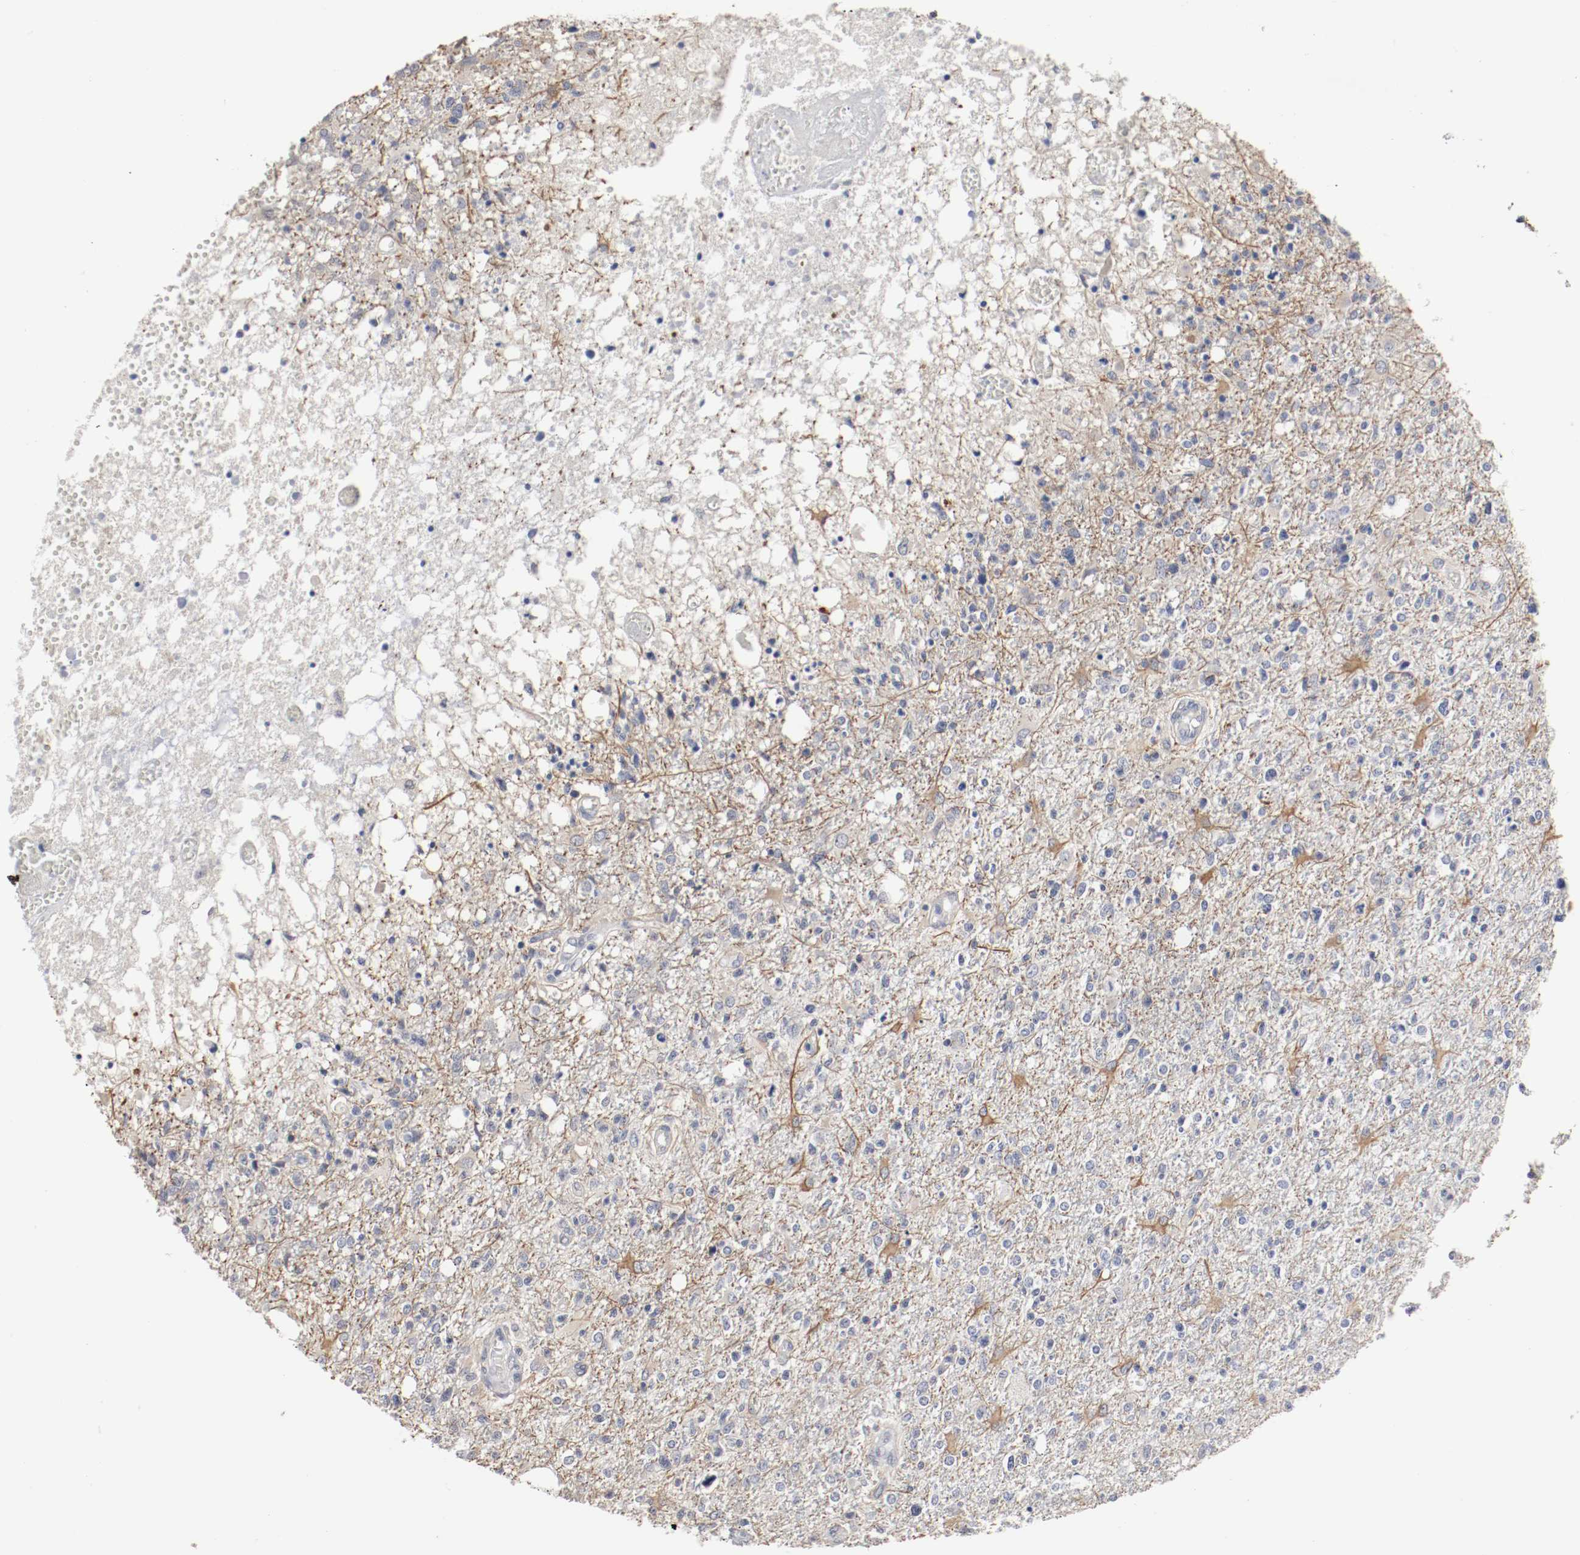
{"staining": {"intensity": "moderate", "quantity": "<25%", "location": "cytoplasmic/membranous"}, "tissue": "glioma", "cell_type": "Tumor cells", "image_type": "cancer", "snomed": [{"axis": "morphology", "description": "Glioma, malignant, High grade"}, {"axis": "topography", "description": "Cerebral cortex"}], "caption": "DAB immunohistochemical staining of human high-grade glioma (malignant) shows moderate cytoplasmic/membranous protein positivity in about <25% of tumor cells.", "gene": "CEBPE", "patient": {"sex": "male", "age": 76}}